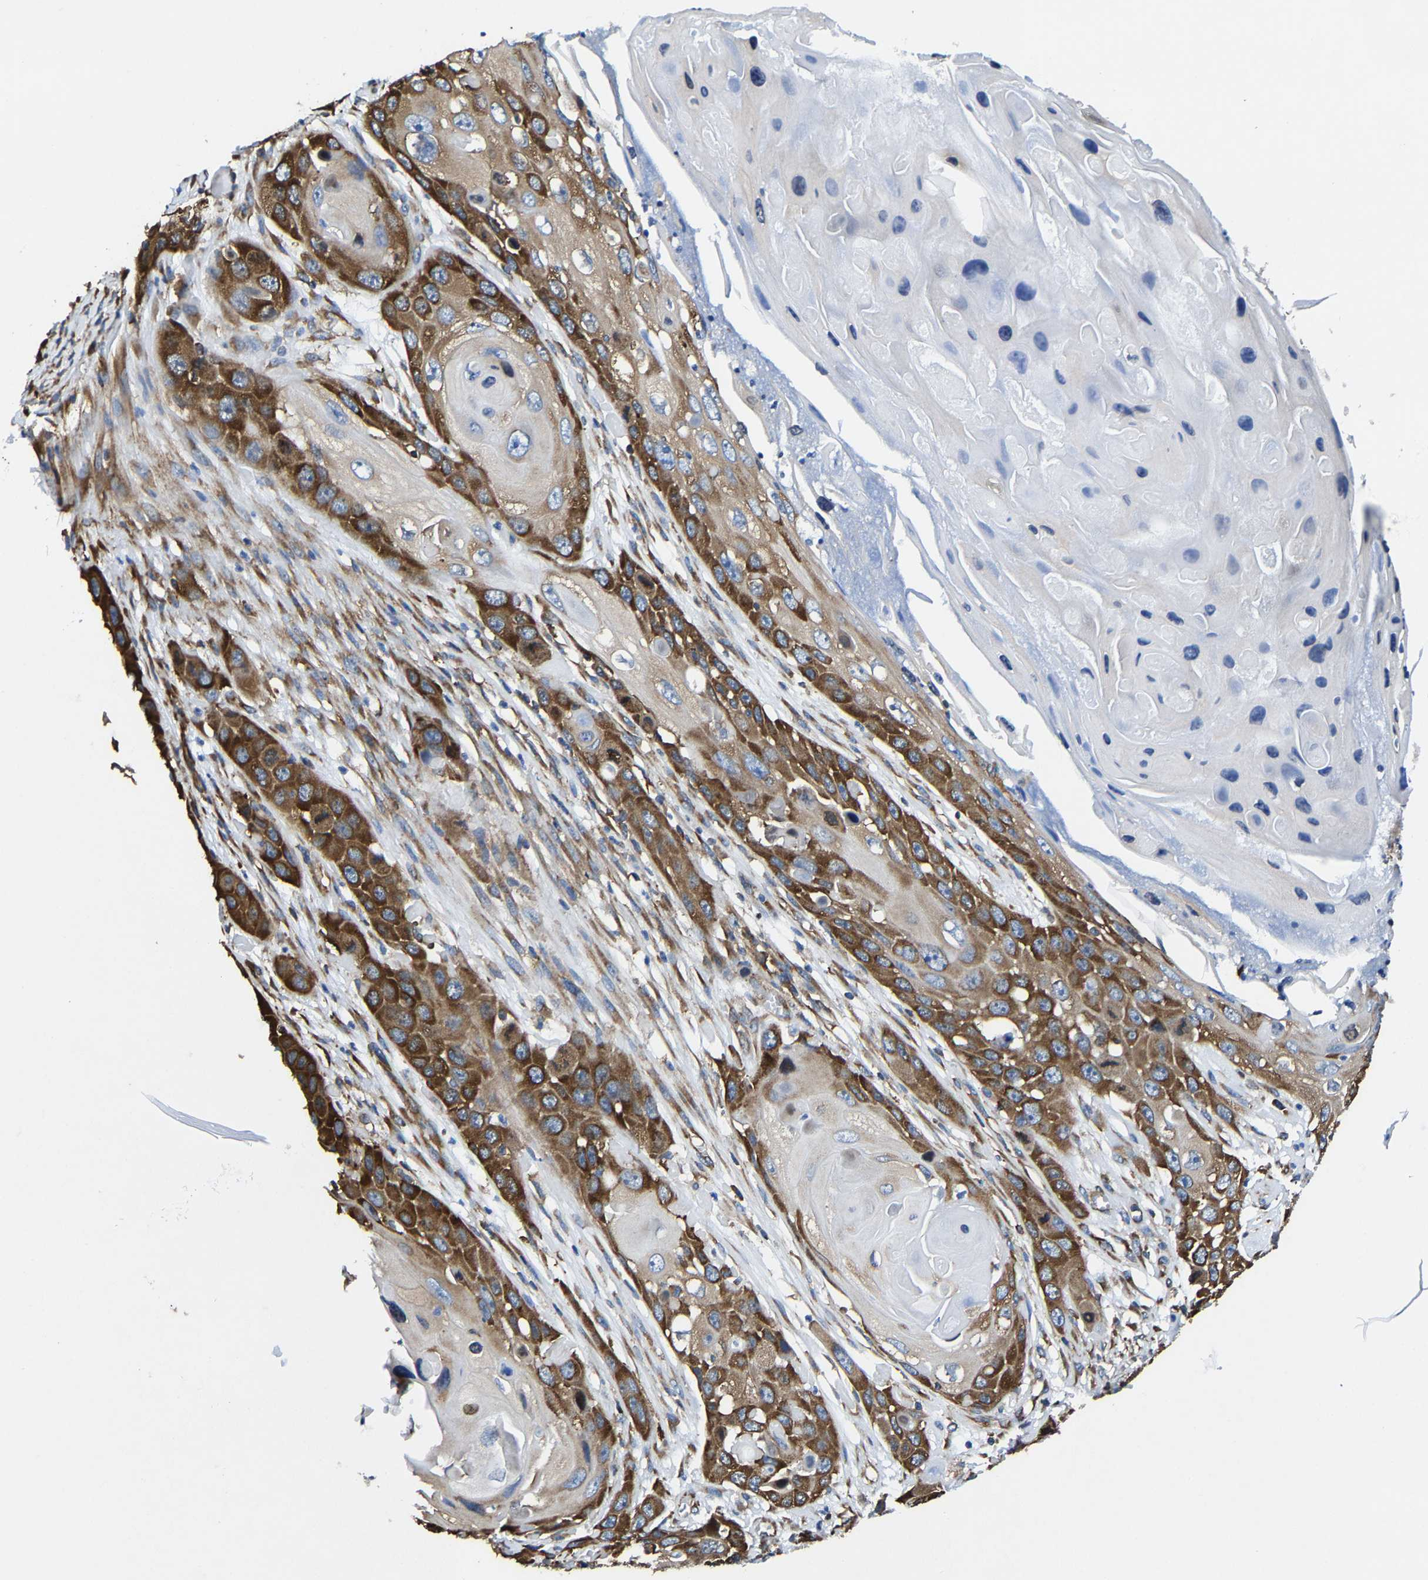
{"staining": {"intensity": "strong", "quantity": ">75%", "location": "cytoplasmic/membranous"}, "tissue": "skin cancer", "cell_type": "Tumor cells", "image_type": "cancer", "snomed": [{"axis": "morphology", "description": "Squamous cell carcinoma, NOS"}, {"axis": "topography", "description": "Skin"}], "caption": "High-magnification brightfield microscopy of skin squamous cell carcinoma stained with DAB (brown) and counterstained with hematoxylin (blue). tumor cells exhibit strong cytoplasmic/membranous expression is identified in about>75% of cells.", "gene": "G3BP2", "patient": {"sex": "male", "age": 55}}